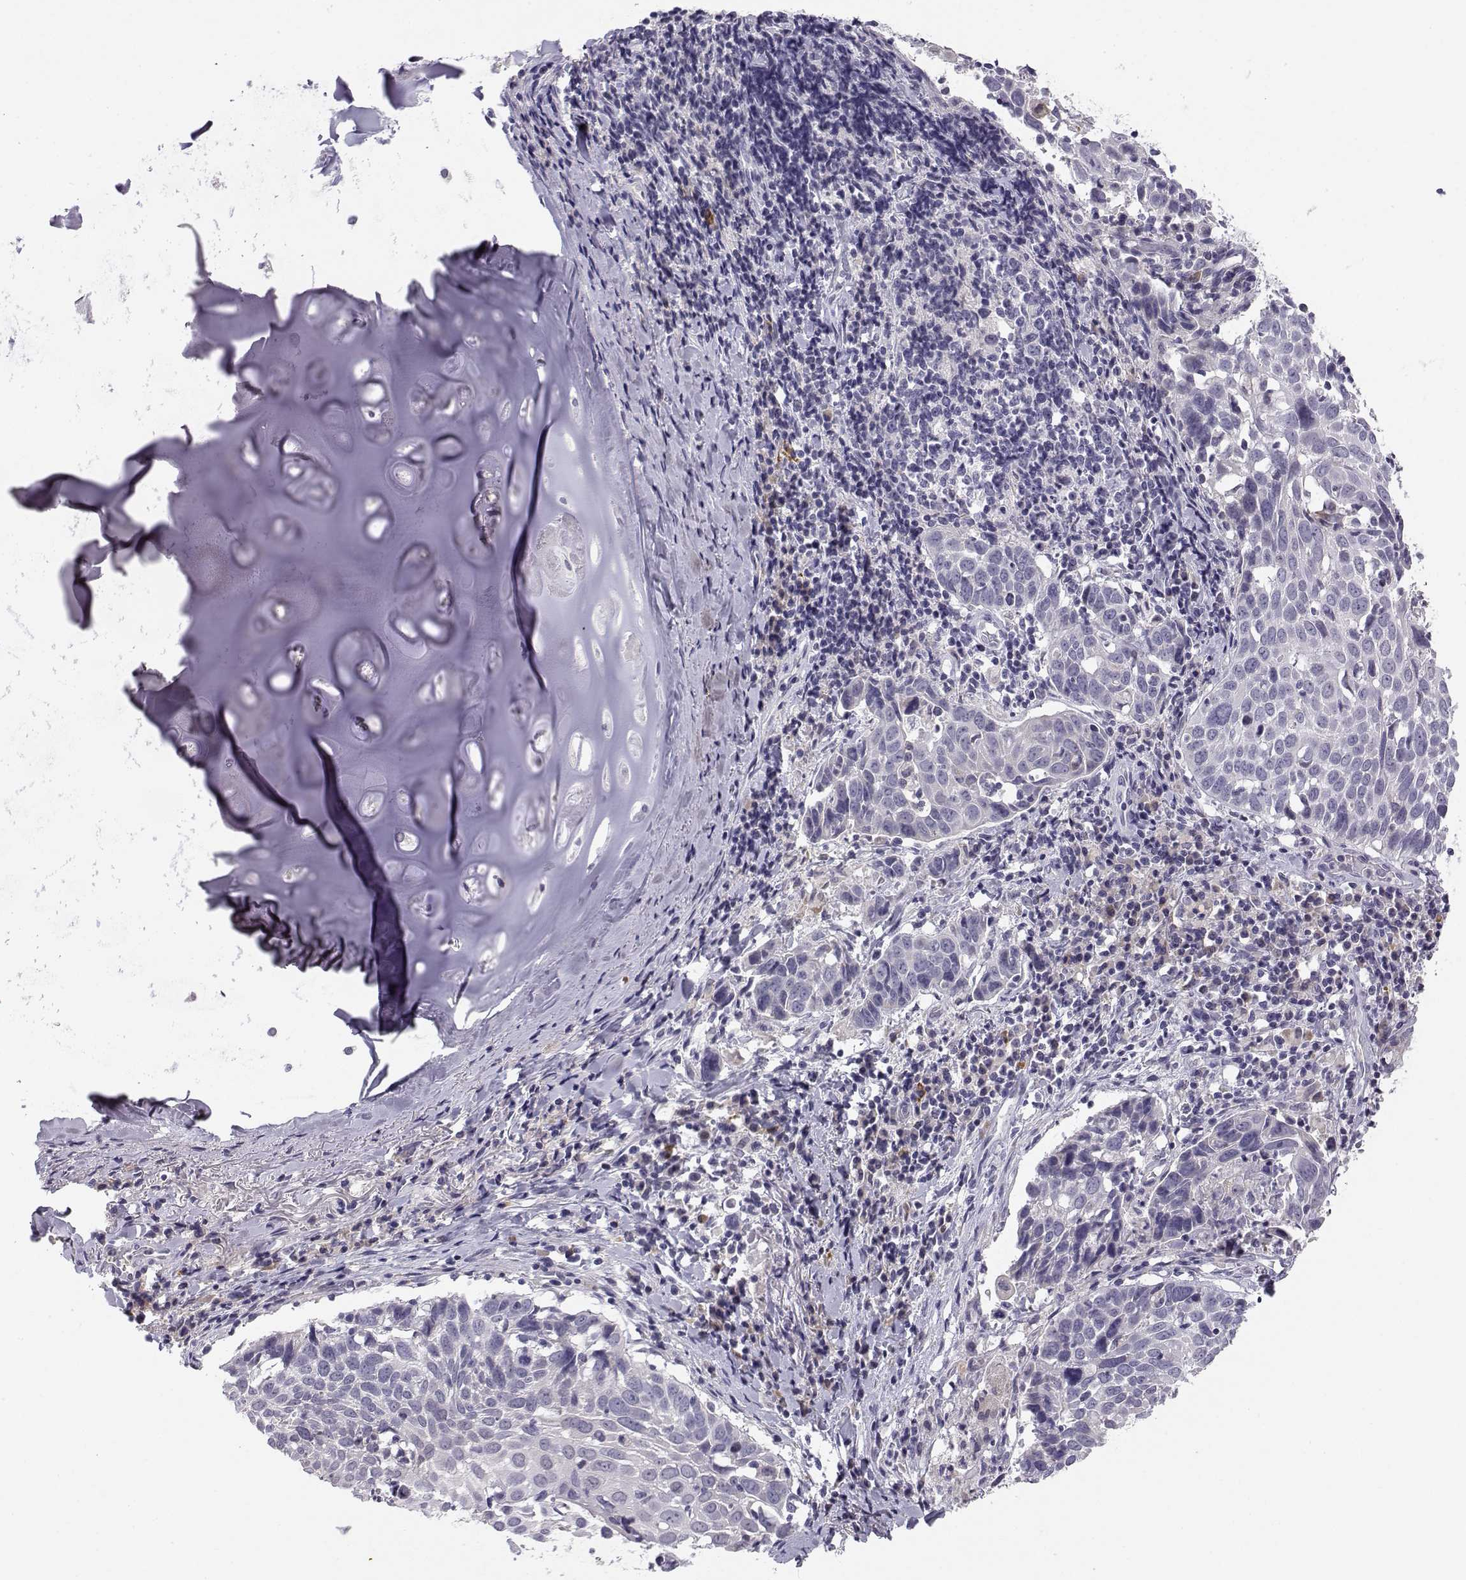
{"staining": {"intensity": "negative", "quantity": "none", "location": "none"}, "tissue": "lung cancer", "cell_type": "Tumor cells", "image_type": "cancer", "snomed": [{"axis": "morphology", "description": "Squamous cell carcinoma, NOS"}, {"axis": "topography", "description": "Lung"}], "caption": "IHC micrograph of neoplastic tissue: lung cancer (squamous cell carcinoma) stained with DAB (3,3'-diaminobenzidine) exhibits no significant protein staining in tumor cells. (Immunohistochemistry (ihc), brightfield microscopy, high magnification).", "gene": "ACSL6", "patient": {"sex": "male", "age": 57}}